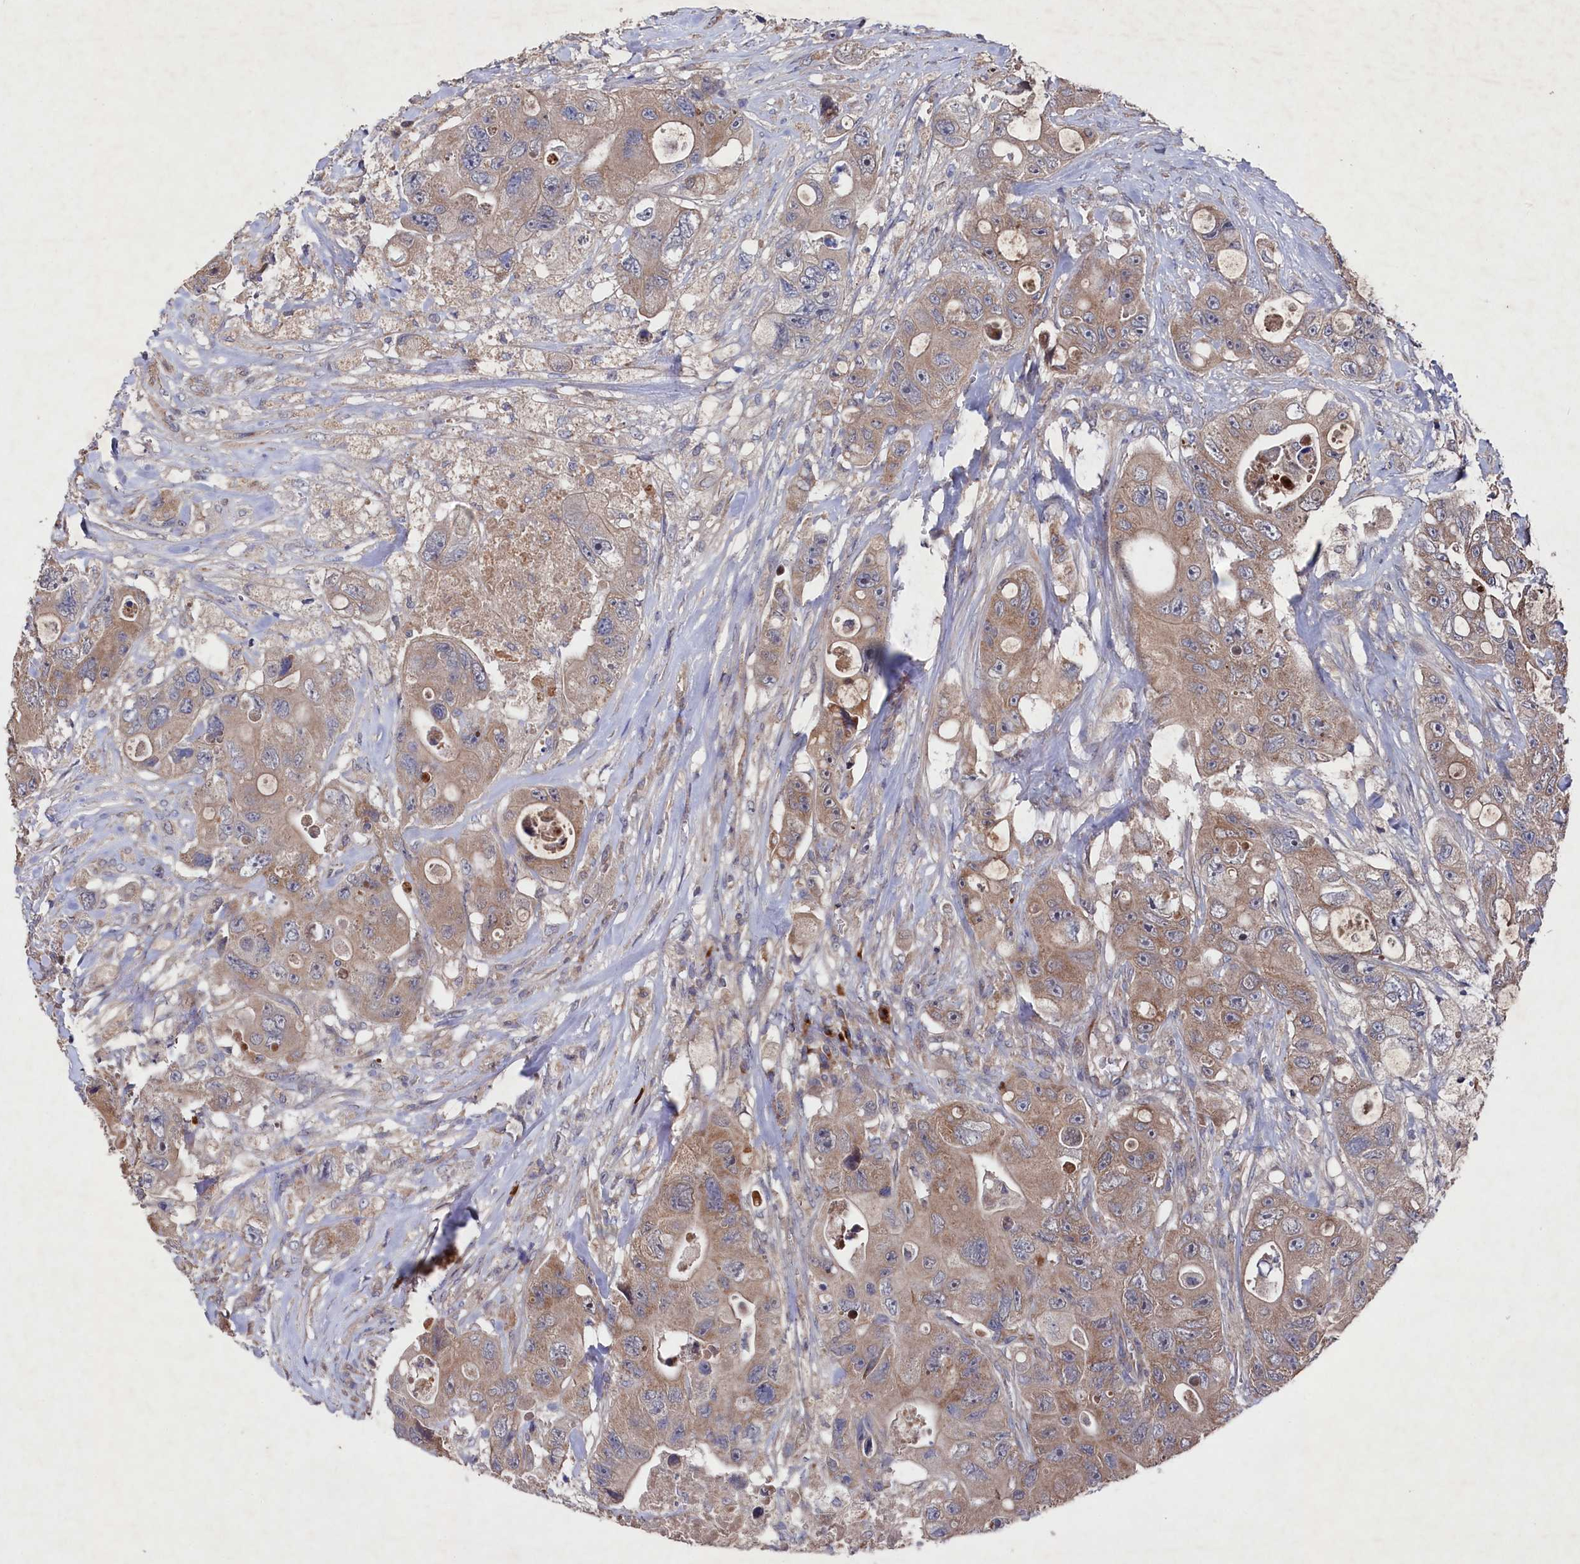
{"staining": {"intensity": "moderate", "quantity": ">75%", "location": "cytoplasmic/membranous"}, "tissue": "colorectal cancer", "cell_type": "Tumor cells", "image_type": "cancer", "snomed": [{"axis": "morphology", "description": "Adenocarcinoma, NOS"}, {"axis": "topography", "description": "Colon"}], "caption": "This micrograph reveals colorectal adenocarcinoma stained with immunohistochemistry (IHC) to label a protein in brown. The cytoplasmic/membranous of tumor cells show moderate positivity for the protein. Nuclei are counter-stained blue.", "gene": "SUPV3L1", "patient": {"sex": "female", "age": 46}}